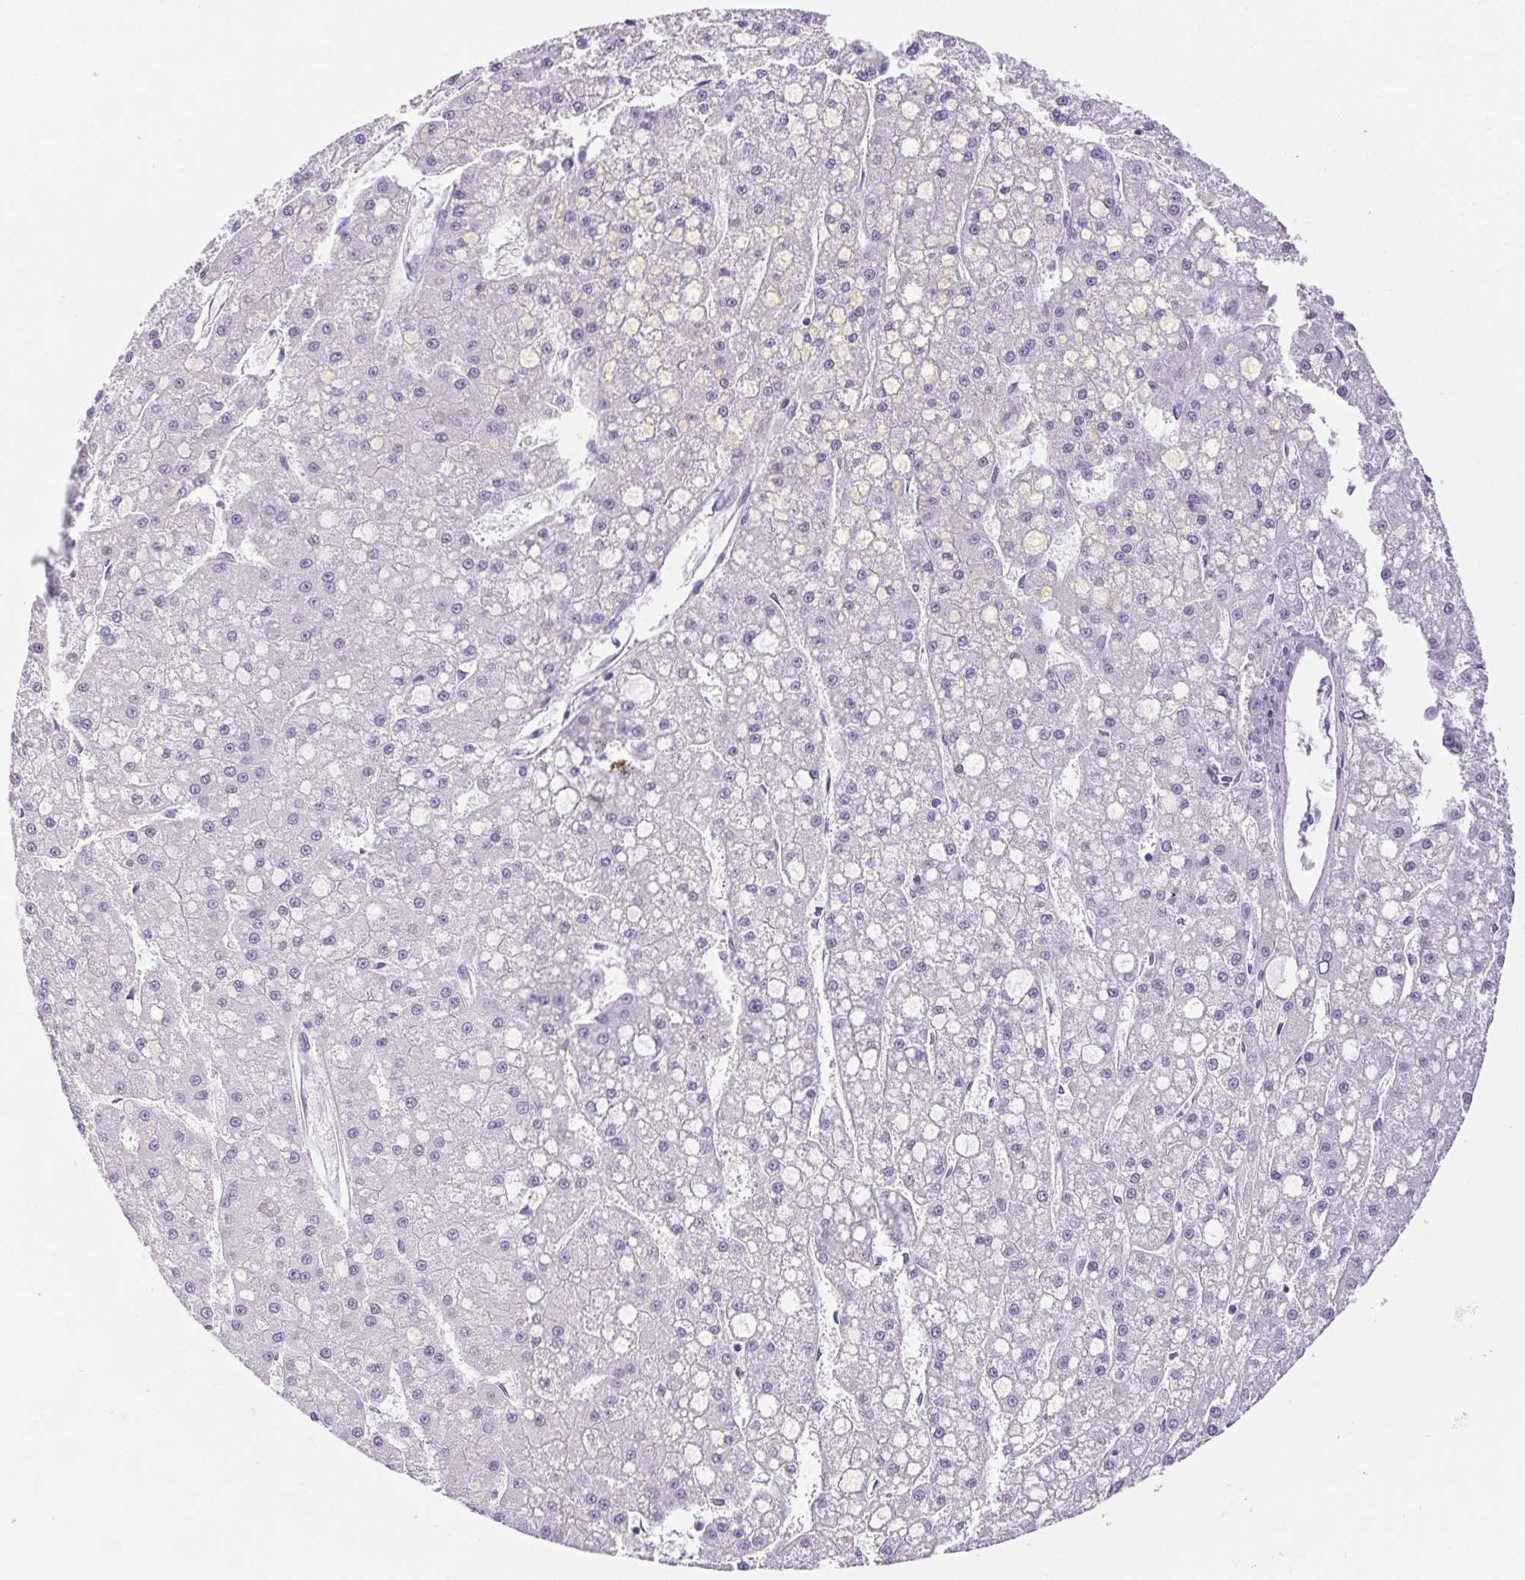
{"staining": {"intensity": "negative", "quantity": "none", "location": "none"}, "tissue": "liver cancer", "cell_type": "Tumor cells", "image_type": "cancer", "snomed": [{"axis": "morphology", "description": "Carcinoma, Hepatocellular, NOS"}, {"axis": "topography", "description": "Liver"}], "caption": "DAB (3,3'-diaminobenzidine) immunohistochemical staining of liver hepatocellular carcinoma displays no significant staining in tumor cells. (DAB (3,3'-diaminobenzidine) immunohistochemistry (IHC) visualized using brightfield microscopy, high magnification).", "gene": "ST8SIA3", "patient": {"sex": "male", "age": 67}}